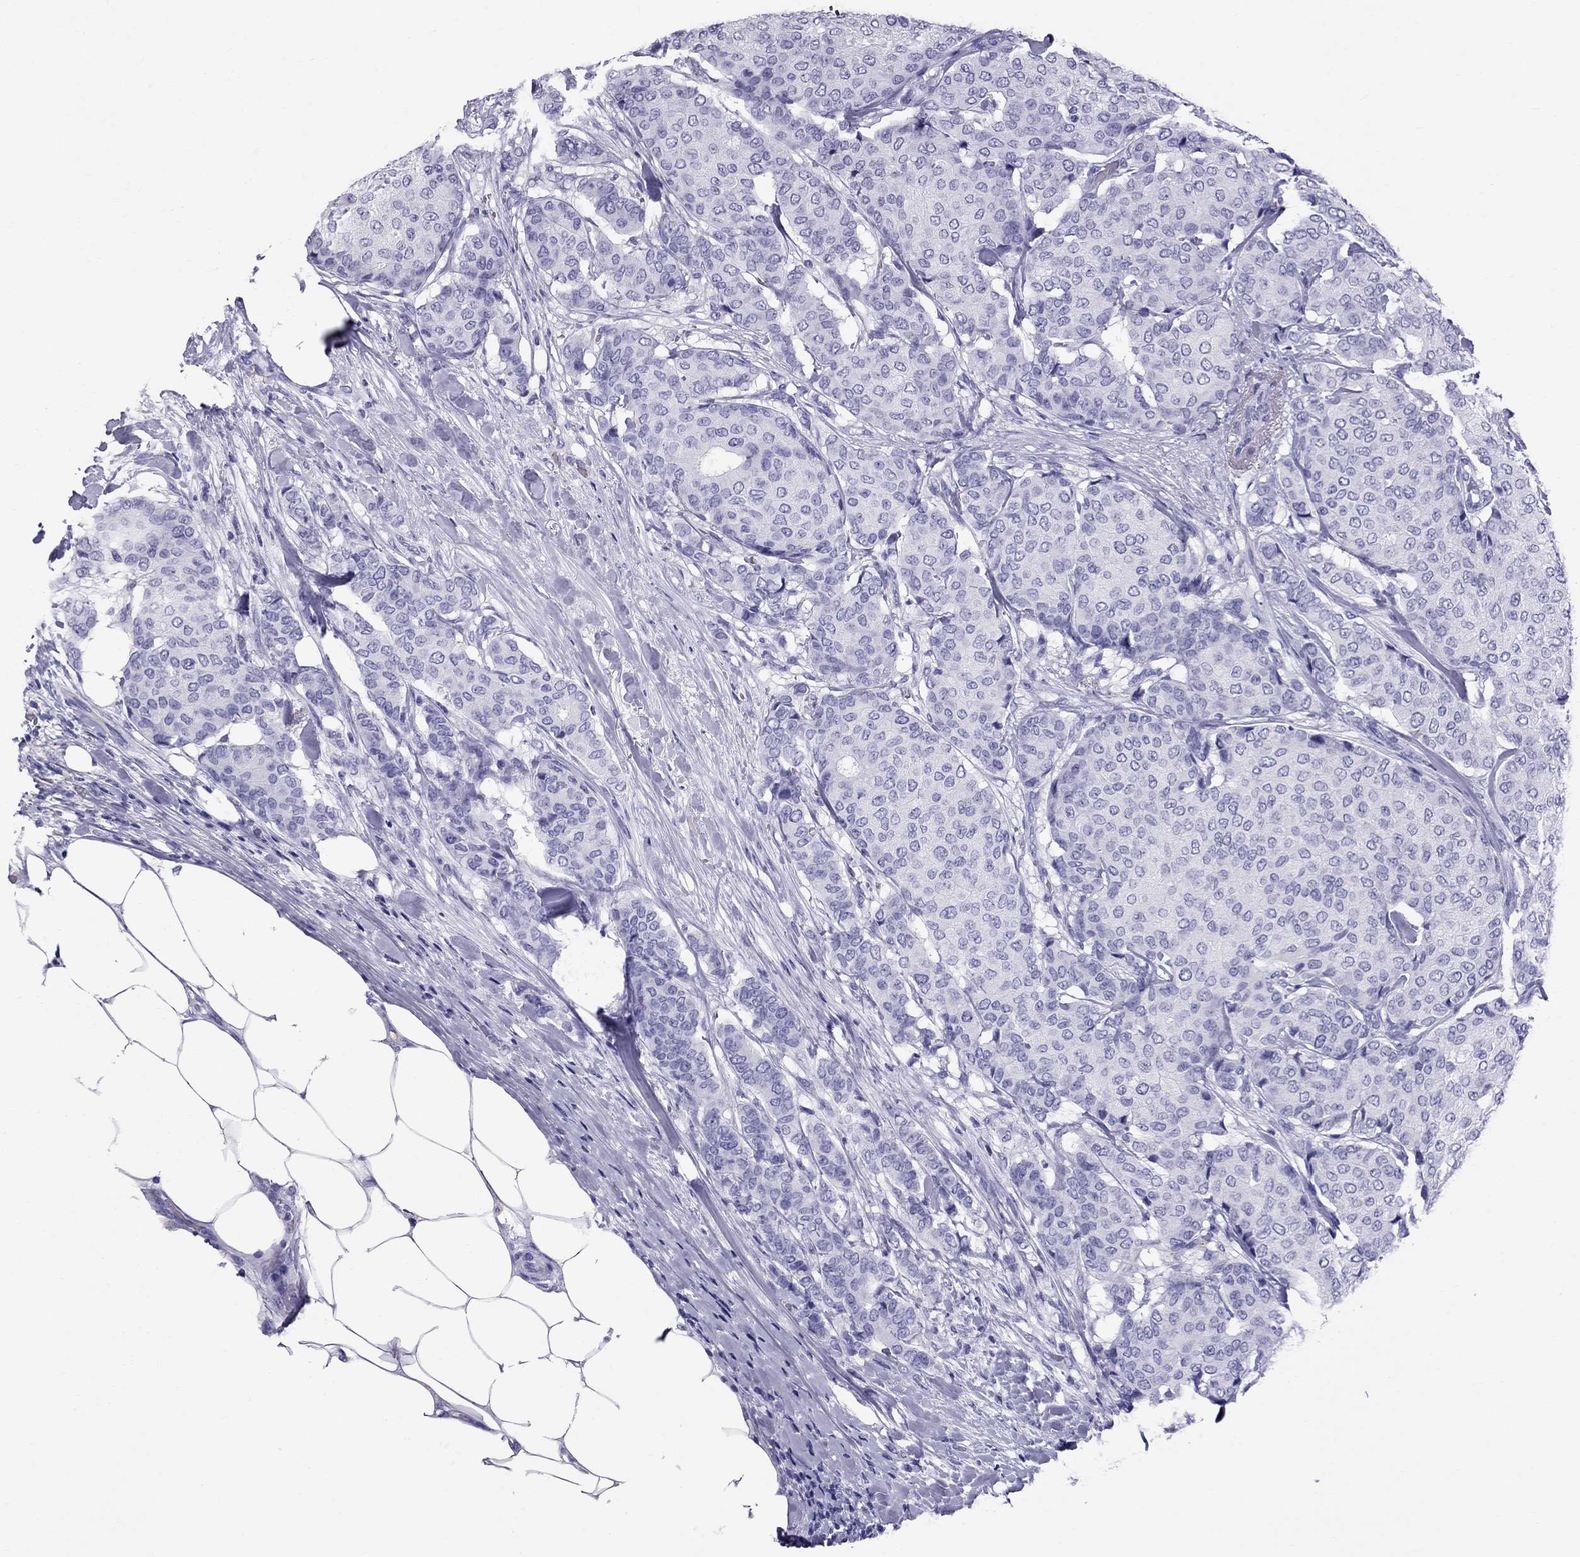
{"staining": {"intensity": "negative", "quantity": "none", "location": "none"}, "tissue": "breast cancer", "cell_type": "Tumor cells", "image_type": "cancer", "snomed": [{"axis": "morphology", "description": "Duct carcinoma"}, {"axis": "topography", "description": "Breast"}], "caption": "Tumor cells are negative for protein expression in human invasive ductal carcinoma (breast). The staining is performed using DAB brown chromogen with nuclei counter-stained in using hematoxylin.", "gene": "SCART1", "patient": {"sex": "female", "age": 75}}